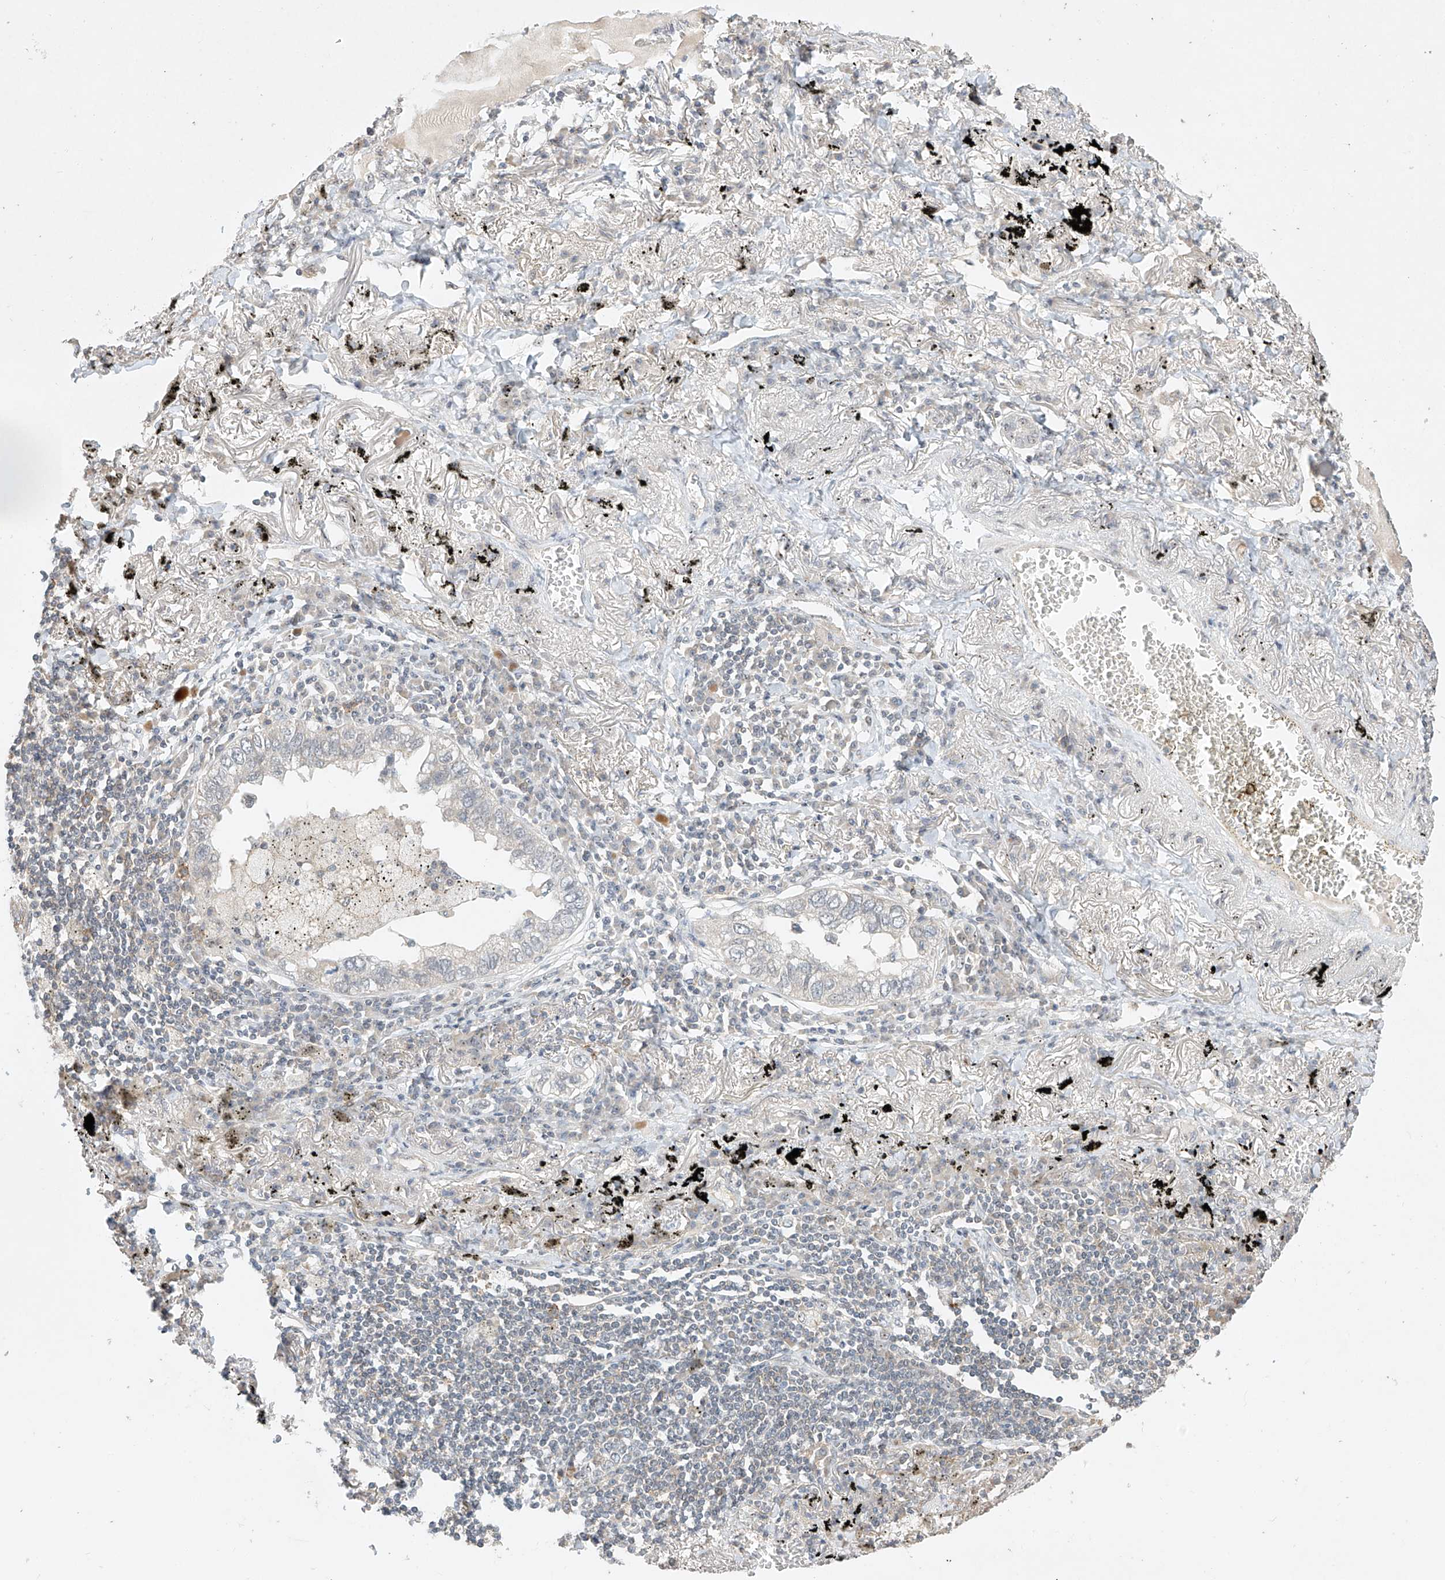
{"staining": {"intensity": "negative", "quantity": "none", "location": "none"}, "tissue": "lung cancer", "cell_type": "Tumor cells", "image_type": "cancer", "snomed": [{"axis": "morphology", "description": "Adenocarcinoma, NOS"}, {"axis": "topography", "description": "Lung"}], "caption": "The micrograph displays no significant positivity in tumor cells of lung cancer. Nuclei are stained in blue.", "gene": "TASP1", "patient": {"sex": "male", "age": 65}}